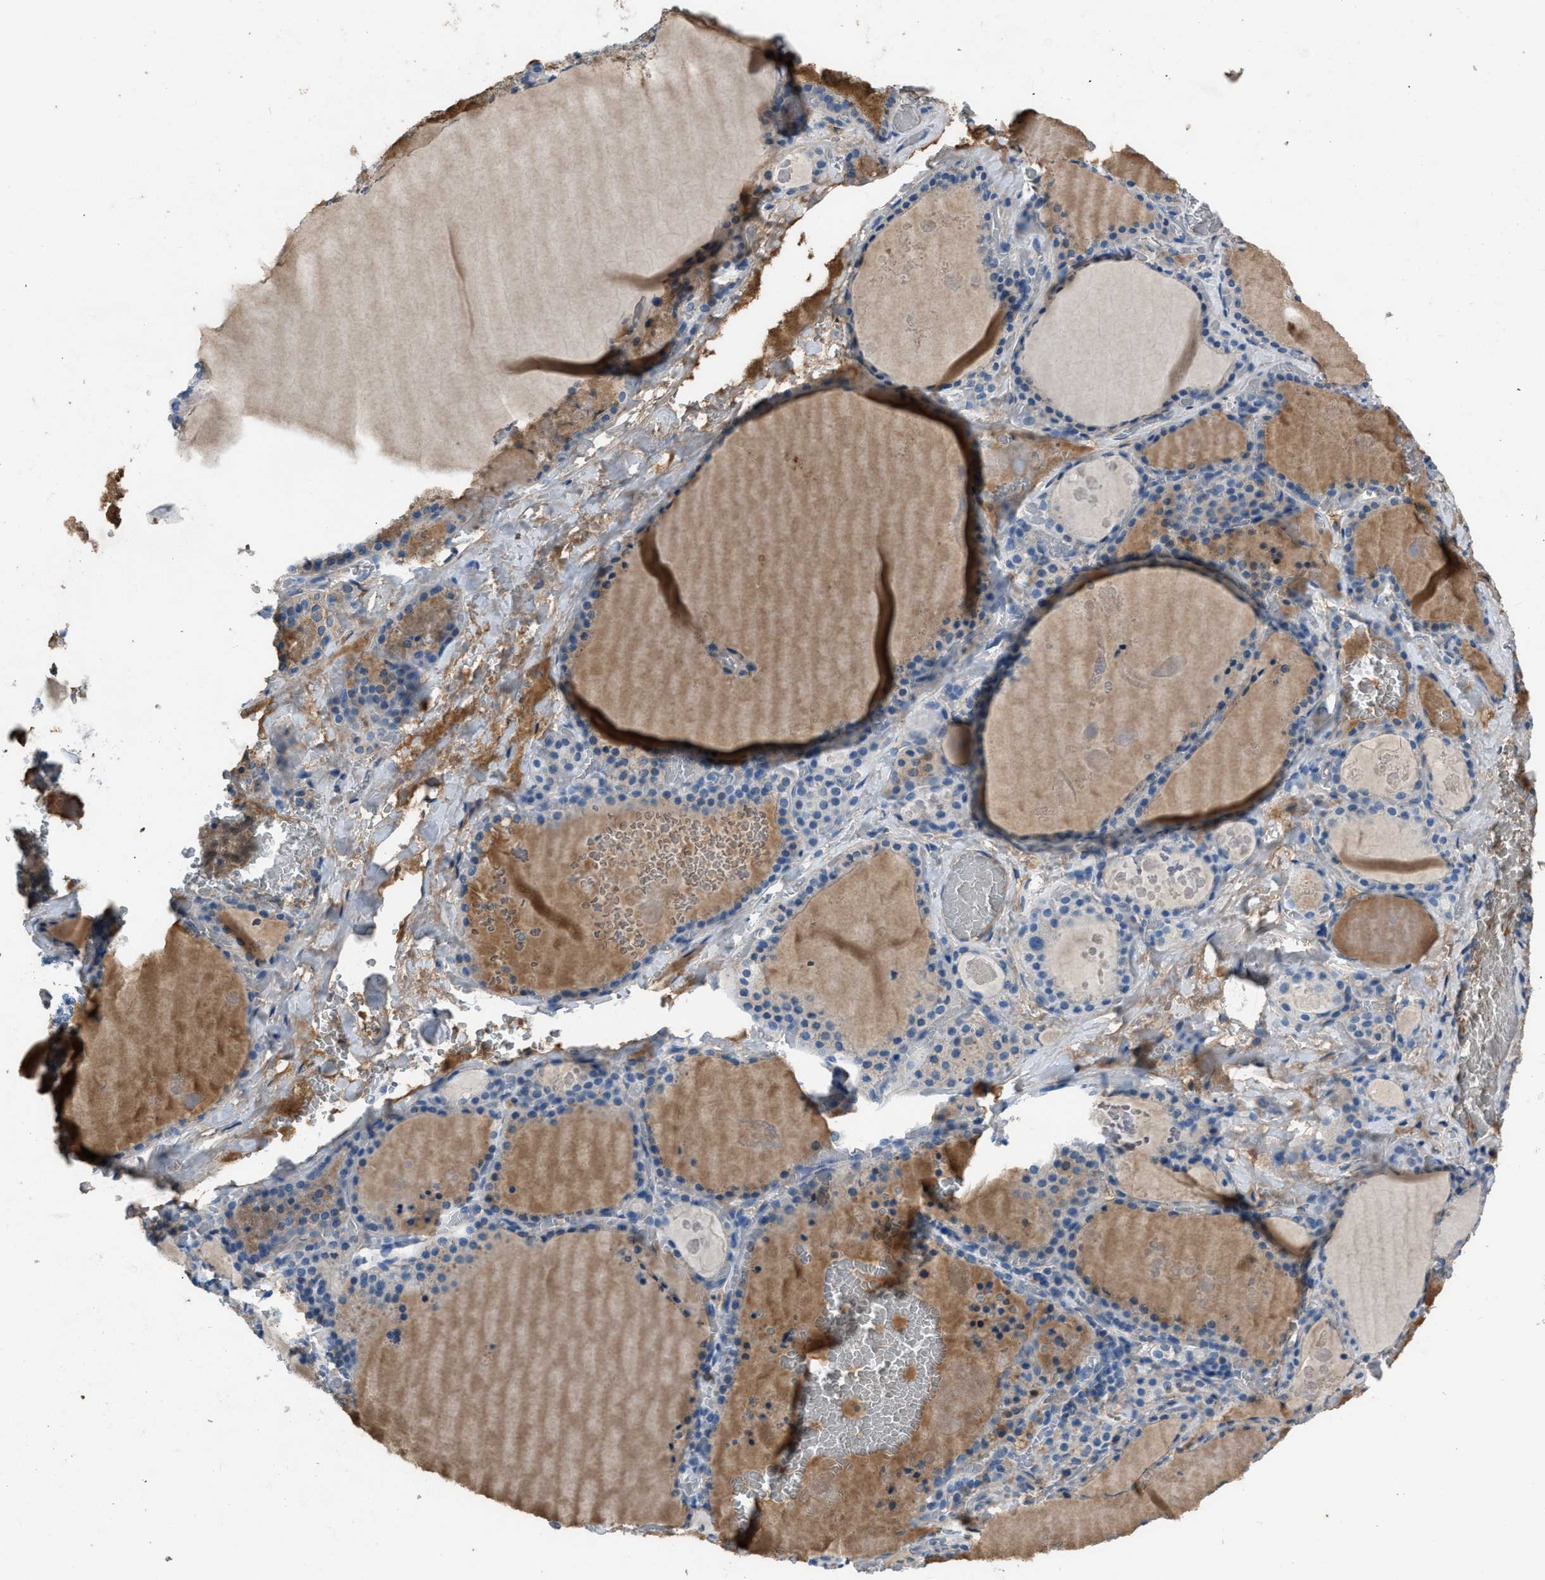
{"staining": {"intensity": "negative", "quantity": "none", "location": "none"}, "tissue": "thyroid gland", "cell_type": "Glandular cells", "image_type": "normal", "snomed": [{"axis": "morphology", "description": "Normal tissue, NOS"}, {"axis": "topography", "description": "Thyroid gland"}], "caption": "Immunohistochemistry (IHC) of unremarkable thyroid gland demonstrates no expression in glandular cells. Brightfield microscopy of immunohistochemistry (IHC) stained with DAB (3,3'-diaminobenzidine) (brown) and hematoxylin (blue), captured at high magnification.", "gene": "STC1", "patient": {"sex": "male", "age": 56}}